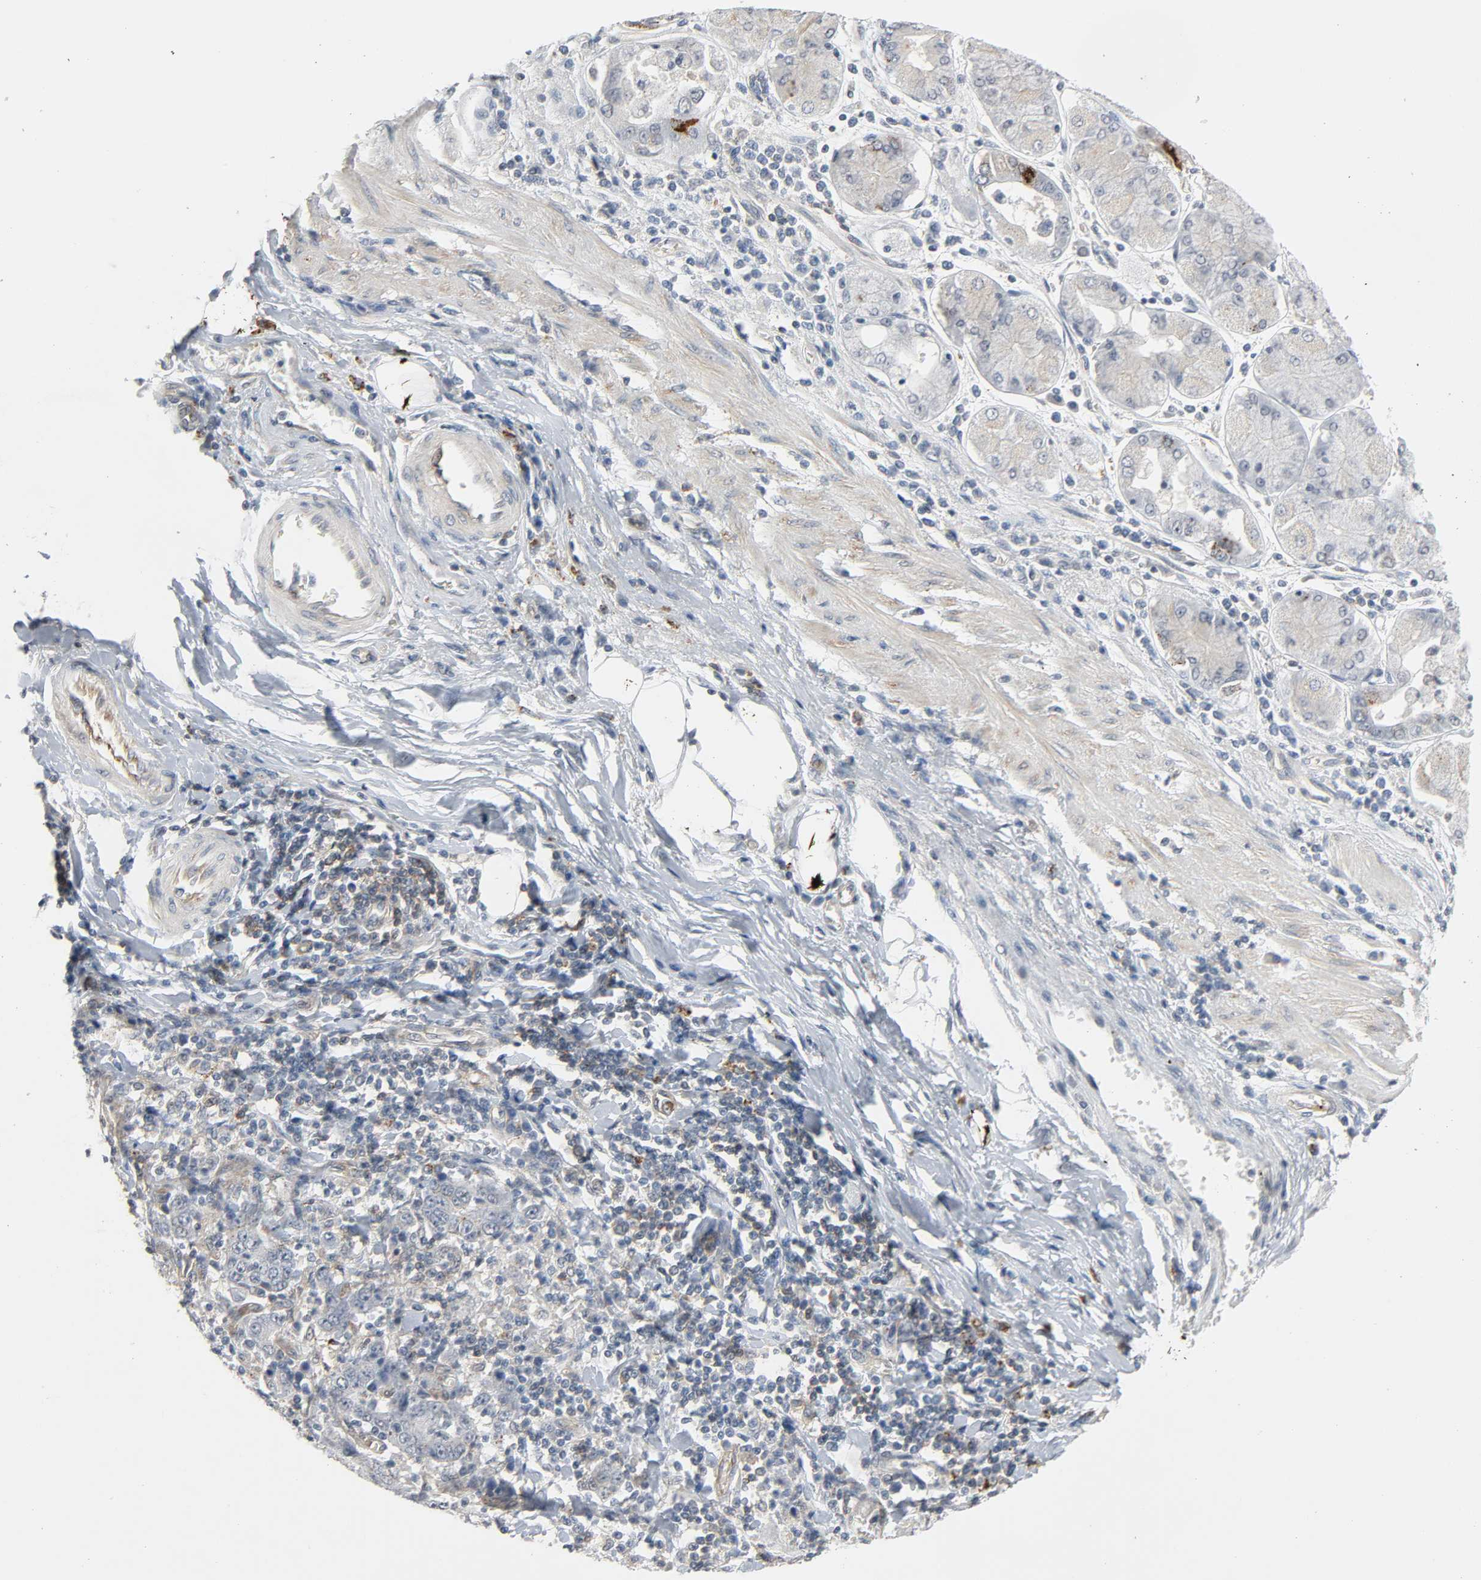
{"staining": {"intensity": "weak", "quantity": "<25%", "location": "cytoplasmic/membranous"}, "tissue": "stomach cancer", "cell_type": "Tumor cells", "image_type": "cancer", "snomed": [{"axis": "morphology", "description": "Normal tissue, NOS"}, {"axis": "morphology", "description": "Adenocarcinoma, NOS"}, {"axis": "topography", "description": "Stomach, upper"}, {"axis": "topography", "description": "Stomach"}], "caption": "The micrograph exhibits no staining of tumor cells in adenocarcinoma (stomach).", "gene": "CD4", "patient": {"sex": "male", "age": 59}}